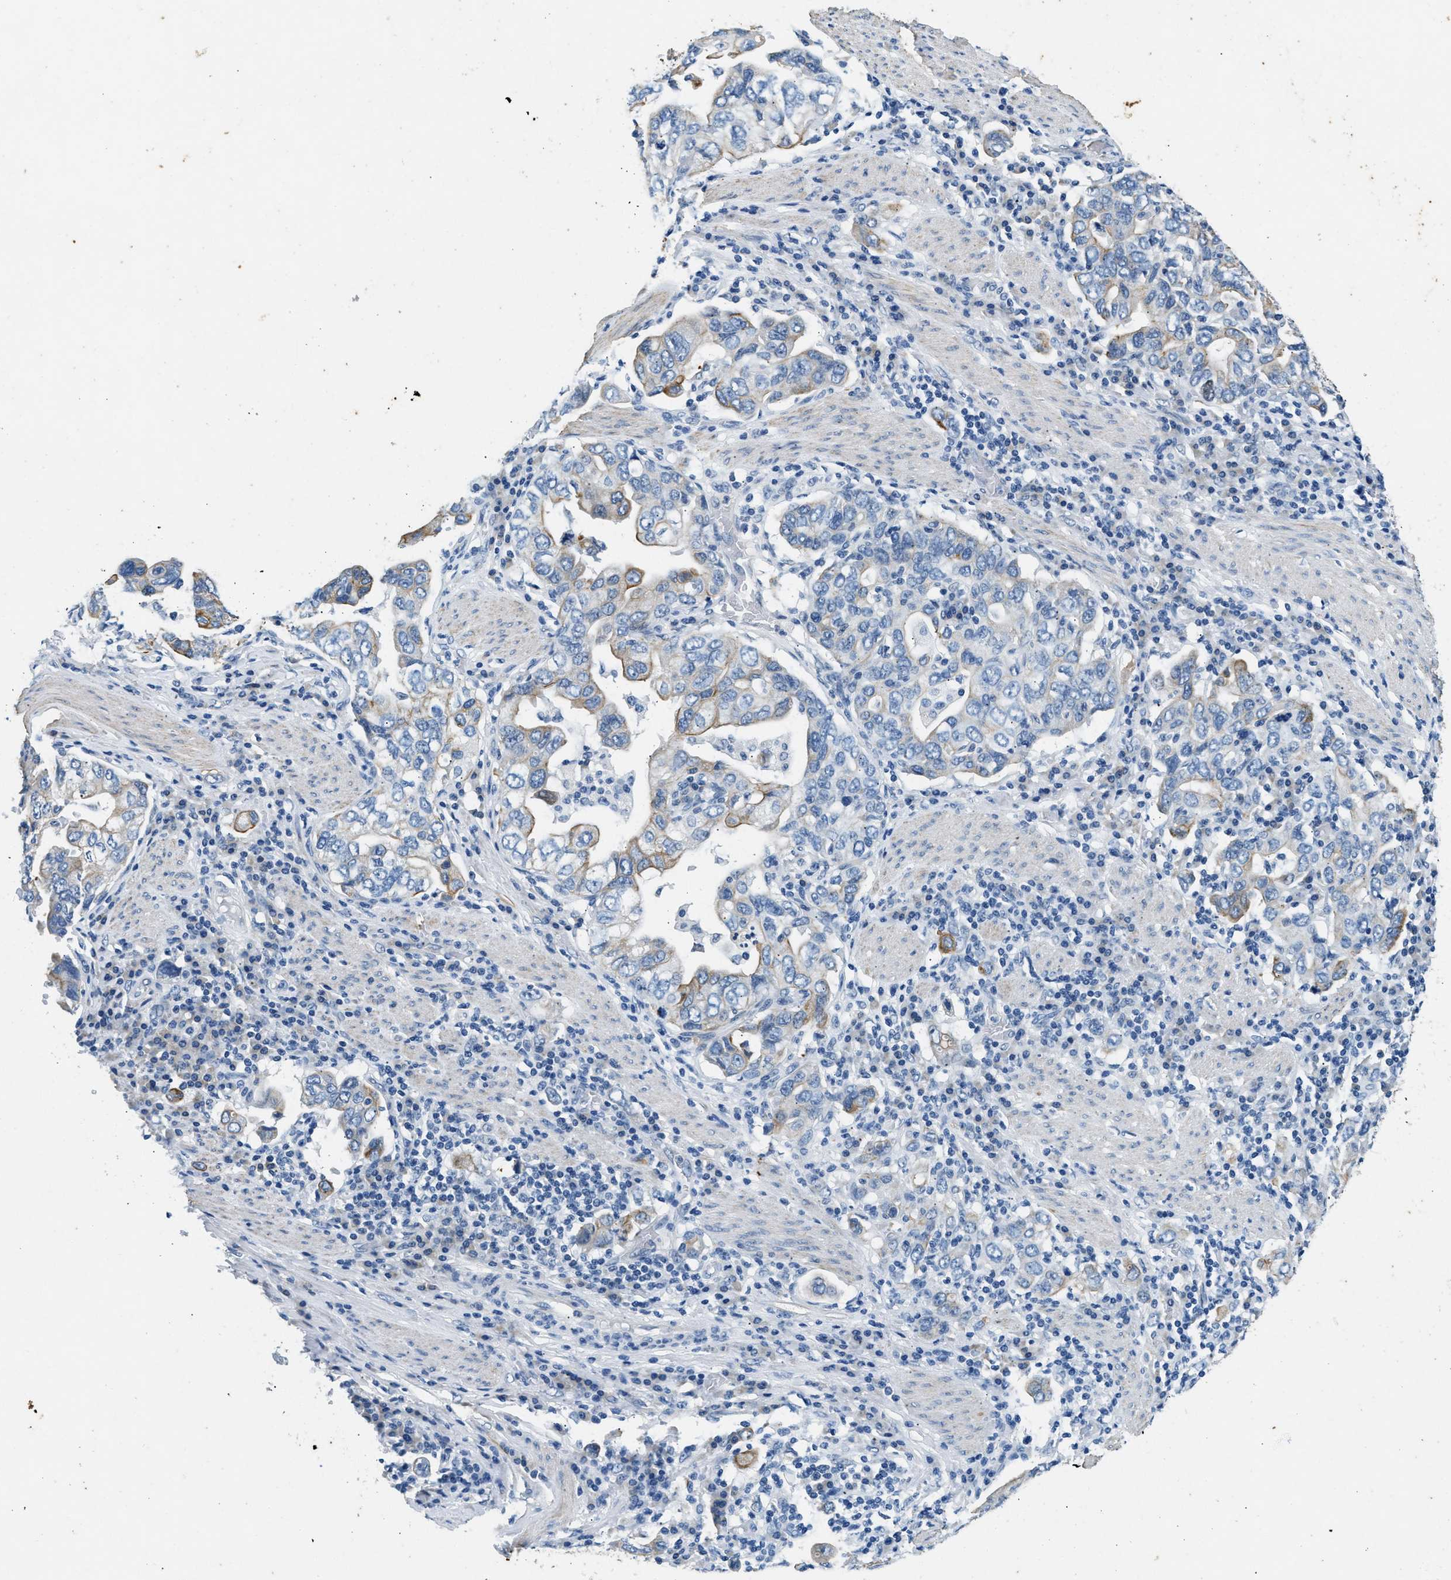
{"staining": {"intensity": "moderate", "quantity": "<25%", "location": "cytoplasmic/membranous"}, "tissue": "stomach cancer", "cell_type": "Tumor cells", "image_type": "cancer", "snomed": [{"axis": "morphology", "description": "Adenocarcinoma, NOS"}, {"axis": "topography", "description": "Stomach, upper"}], "caption": "Immunohistochemical staining of stomach cancer reveals low levels of moderate cytoplasmic/membranous protein staining in about <25% of tumor cells.", "gene": "CFAP20", "patient": {"sex": "male", "age": 62}}